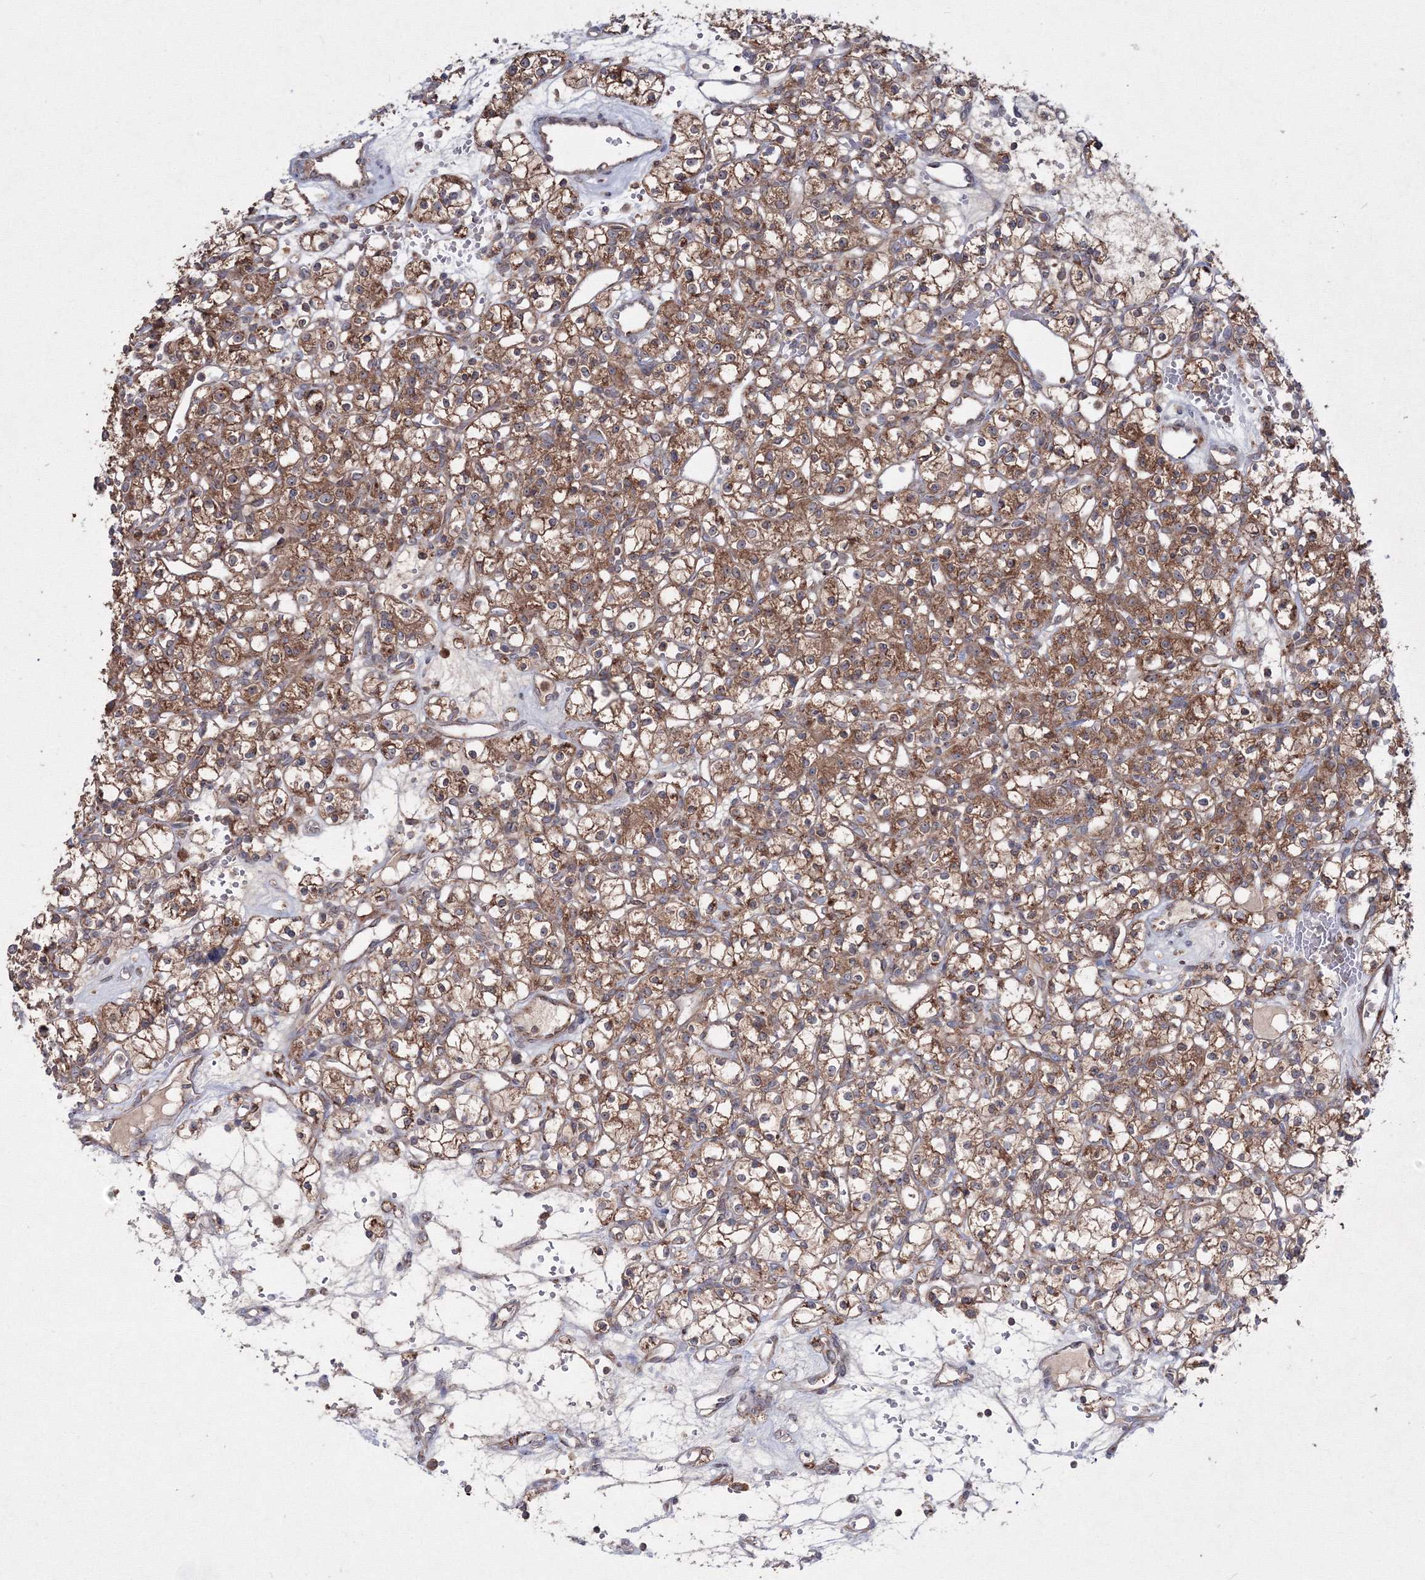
{"staining": {"intensity": "moderate", "quantity": ">75%", "location": "cytoplasmic/membranous"}, "tissue": "renal cancer", "cell_type": "Tumor cells", "image_type": "cancer", "snomed": [{"axis": "morphology", "description": "Adenocarcinoma, NOS"}, {"axis": "topography", "description": "Kidney"}], "caption": "Human adenocarcinoma (renal) stained with a protein marker exhibits moderate staining in tumor cells.", "gene": "PEX13", "patient": {"sex": "female", "age": 59}}